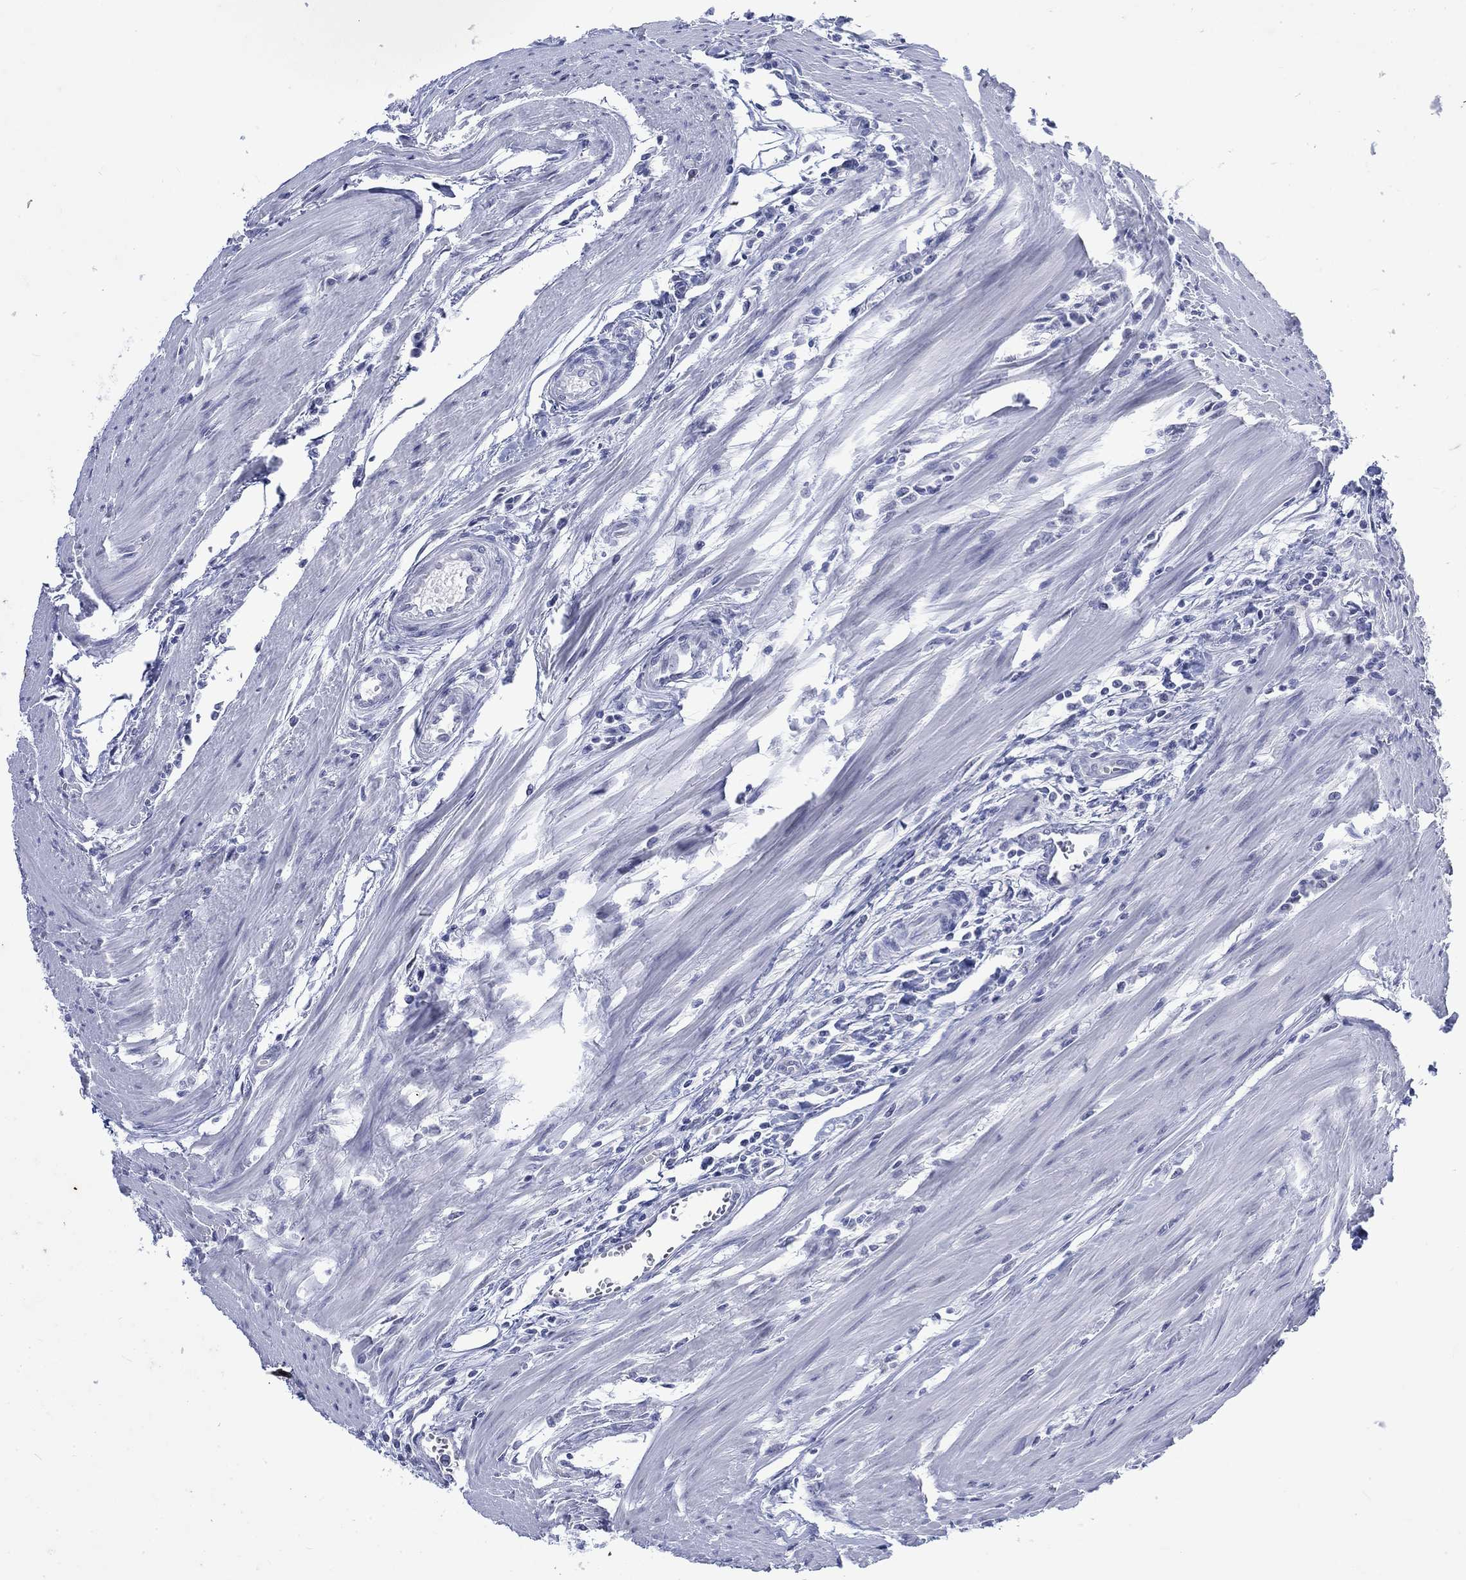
{"staining": {"intensity": "negative", "quantity": "none", "location": "none"}, "tissue": "colorectal cancer", "cell_type": "Tumor cells", "image_type": "cancer", "snomed": [{"axis": "morphology", "description": "Adenocarcinoma, NOS"}, {"axis": "topography", "description": "Rectum"}], "caption": "DAB immunohistochemical staining of human adenocarcinoma (colorectal) exhibits no significant expression in tumor cells.", "gene": "KRT76", "patient": {"sex": "male", "age": 67}}